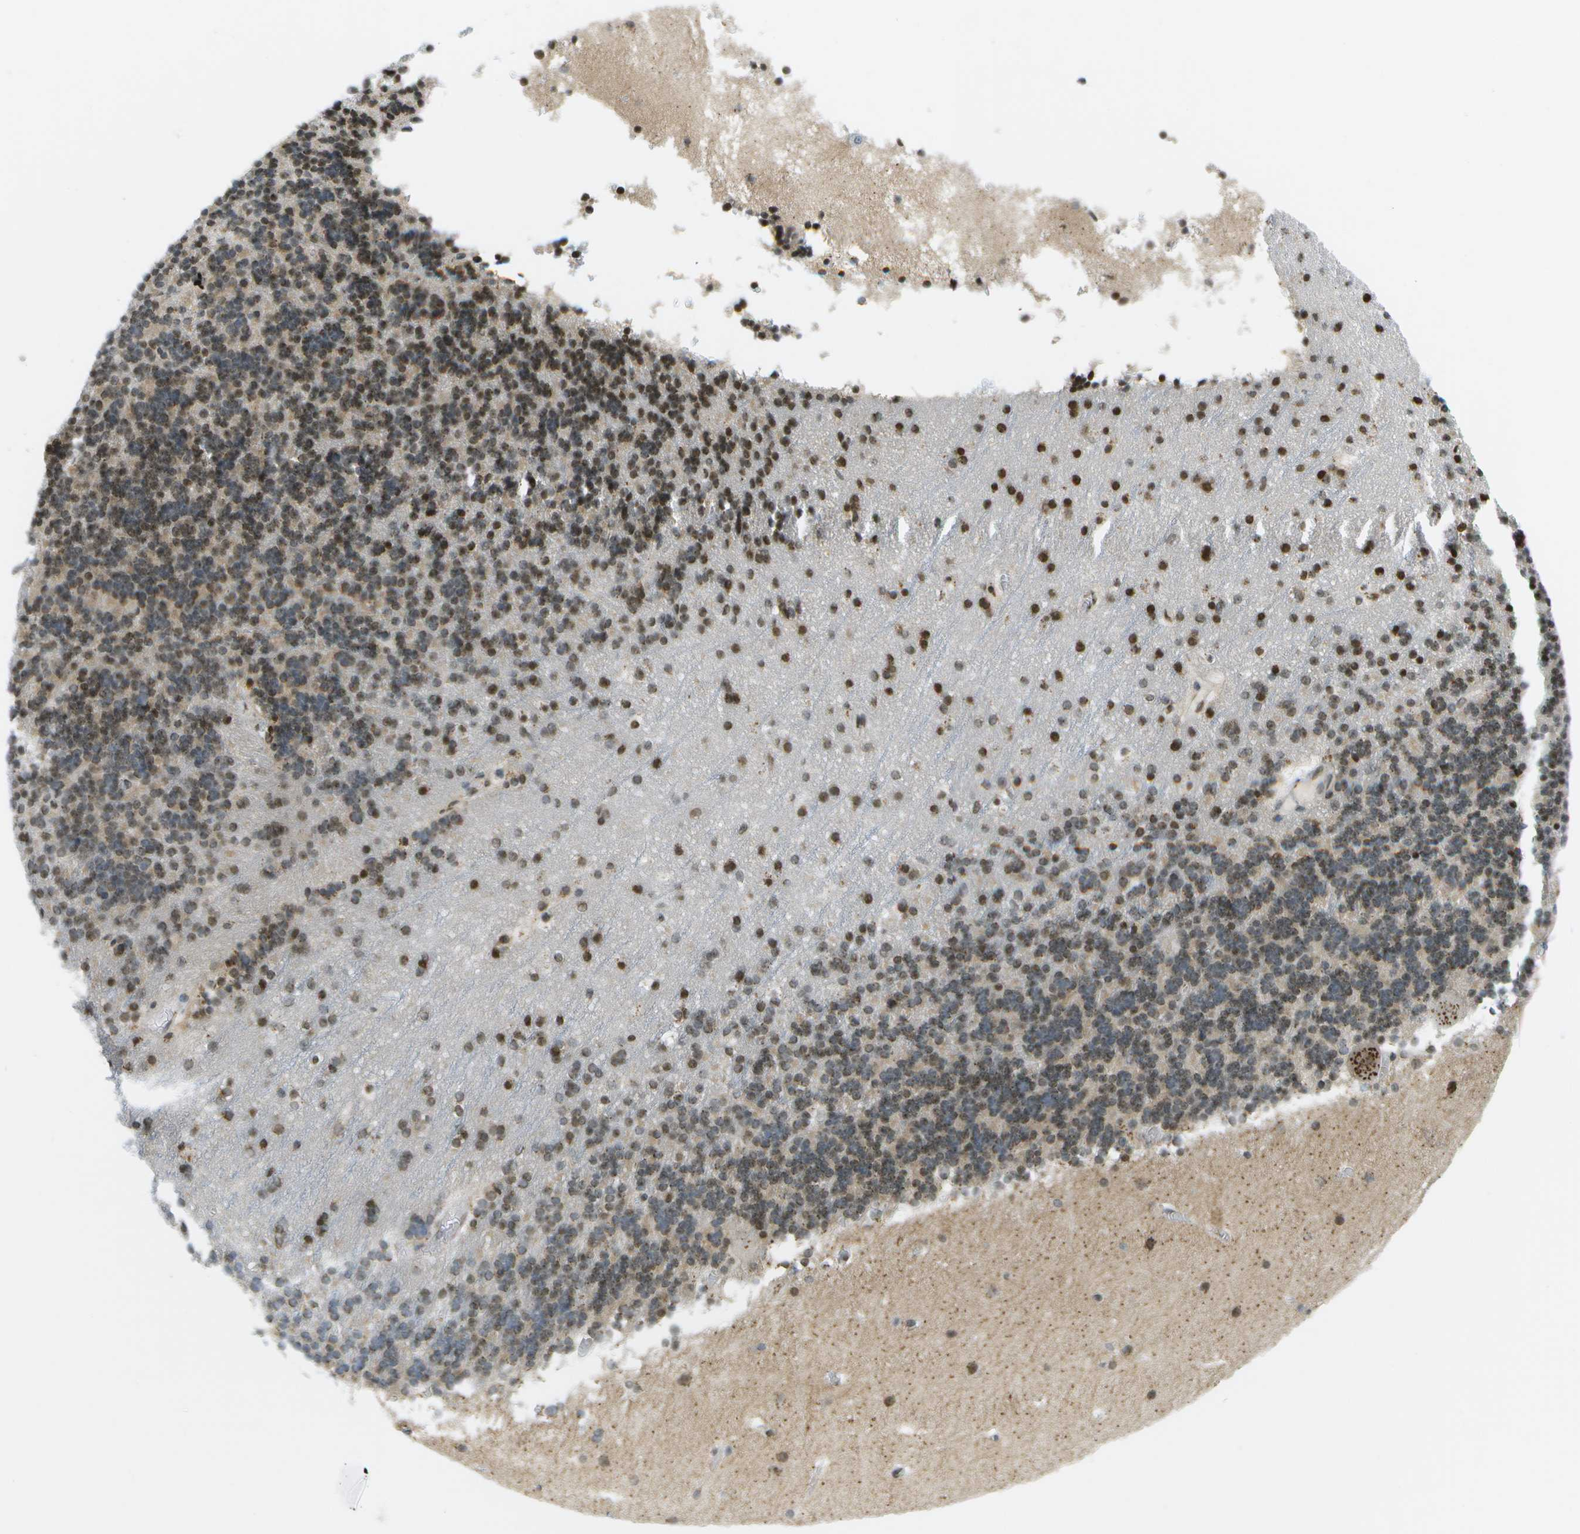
{"staining": {"intensity": "strong", "quantity": "25%-75%", "location": "nuclear"}, "tissue": "cerebellum", "cell_type": "Cells in granular layer", "image_type": "normal", "snomed": [{"axis": "morphology", "description": "Normal tissue, NOS"}, {"axis": "topography", "description": "Cerebellum"}], "caption": "Immunohistochemical staining of normal human cerebellum shows strong nuclear protein staining in about 25%-75% of cells in granular layer. (DAB IHC, brown staining for protein, blue staining for nuclei).", "gene": "EVC", "patient": {"sex": "male", "age": 45}}